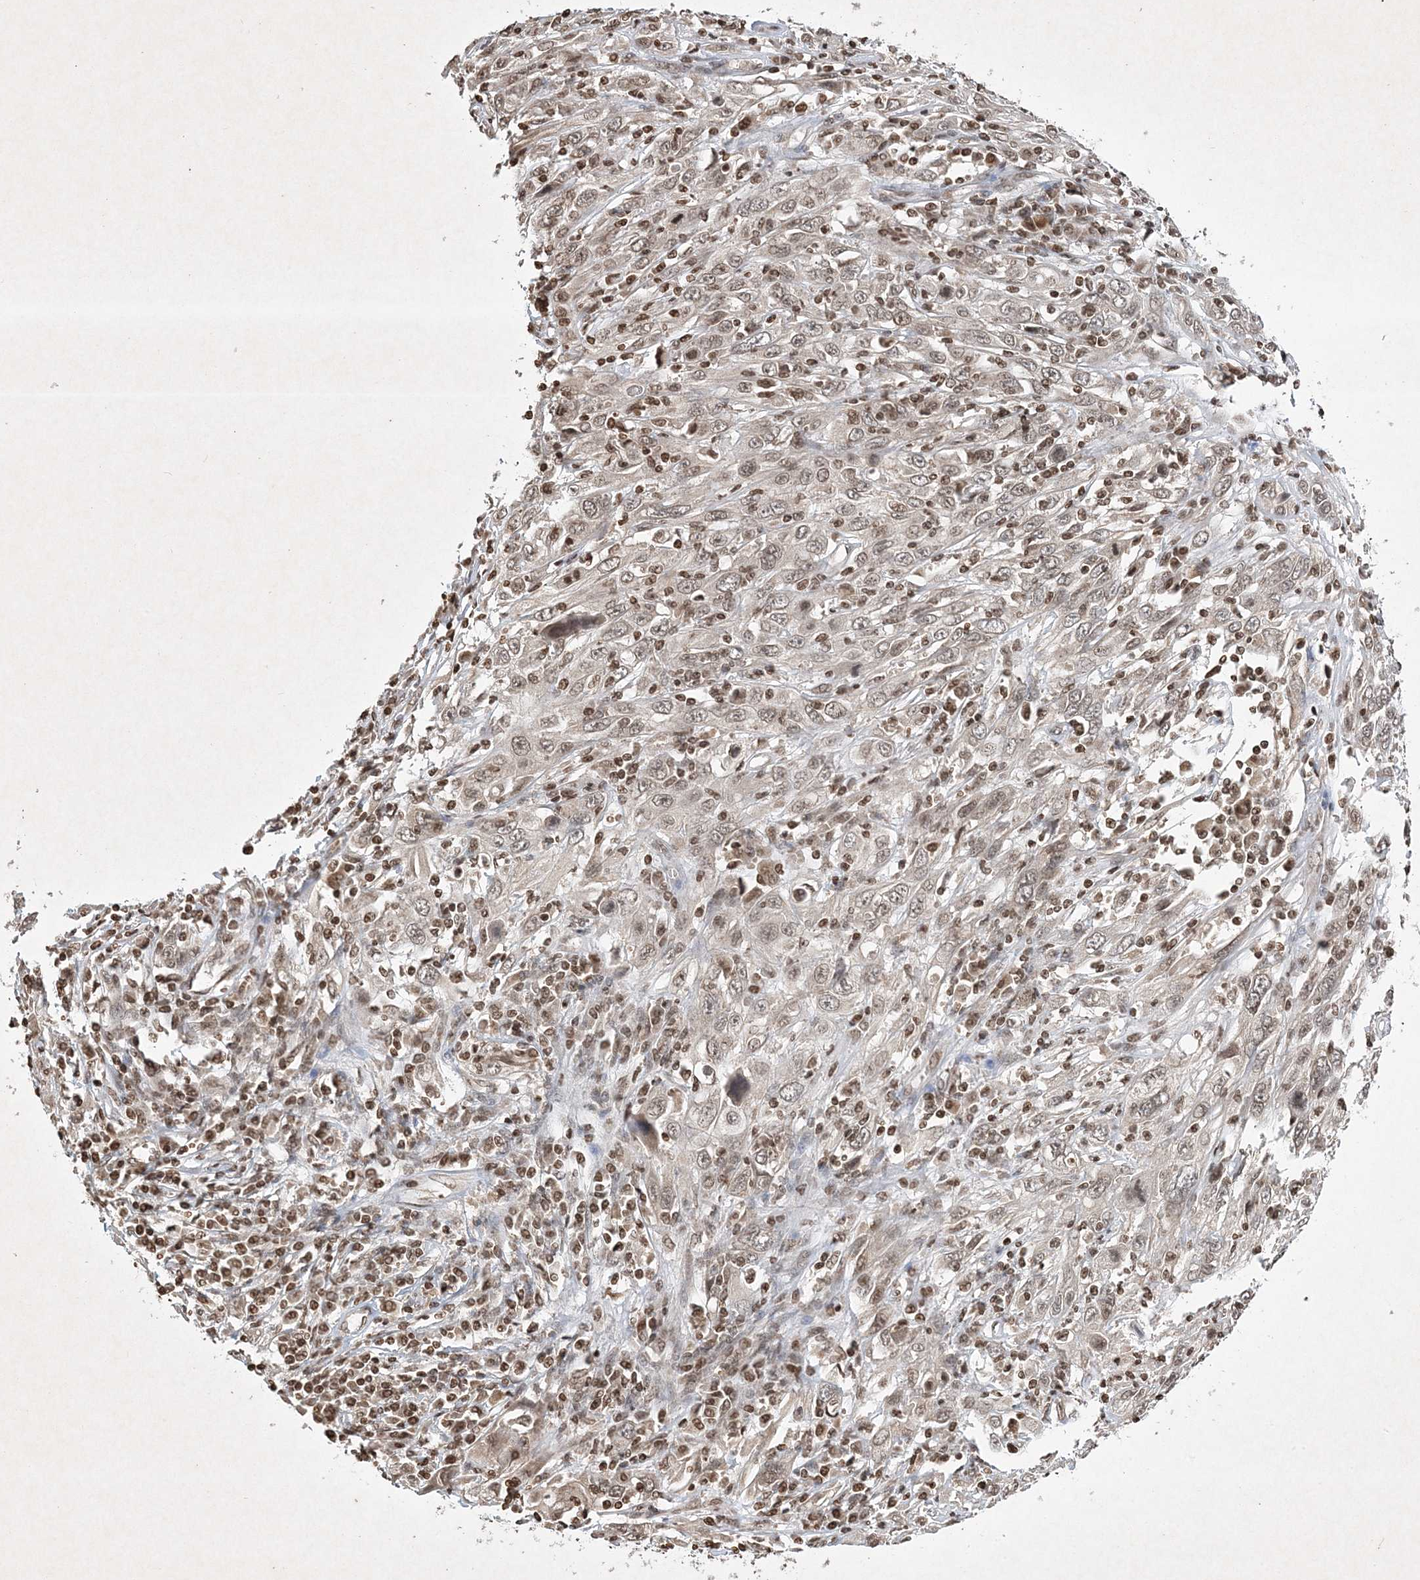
{"staining": {"intensity": "weak", "quantity": "25%-75%", "location": "nuclear"}, "tissue": "cervical cancer", "cell_type": "Tumor cells", "image_type": "cancer", "snomed": [{"axis": "morphology", "description": "Squamous cell carcinoma, NOS"}, {"axis": "topography", "description": "Cervix"}], "caption": "Weak nuclear expression is present in about 25%-75% of tumor cells in cervical cancer (squamous cell carcinoma). The protein is stained brown, and the nuclei are stained in blue (DAB (3,3'-diaminobenzidine) IHC with brightfield microscopy, high magnification).", "gene": "NEDD9", "patient": {"sex": "female", "age": 46}}